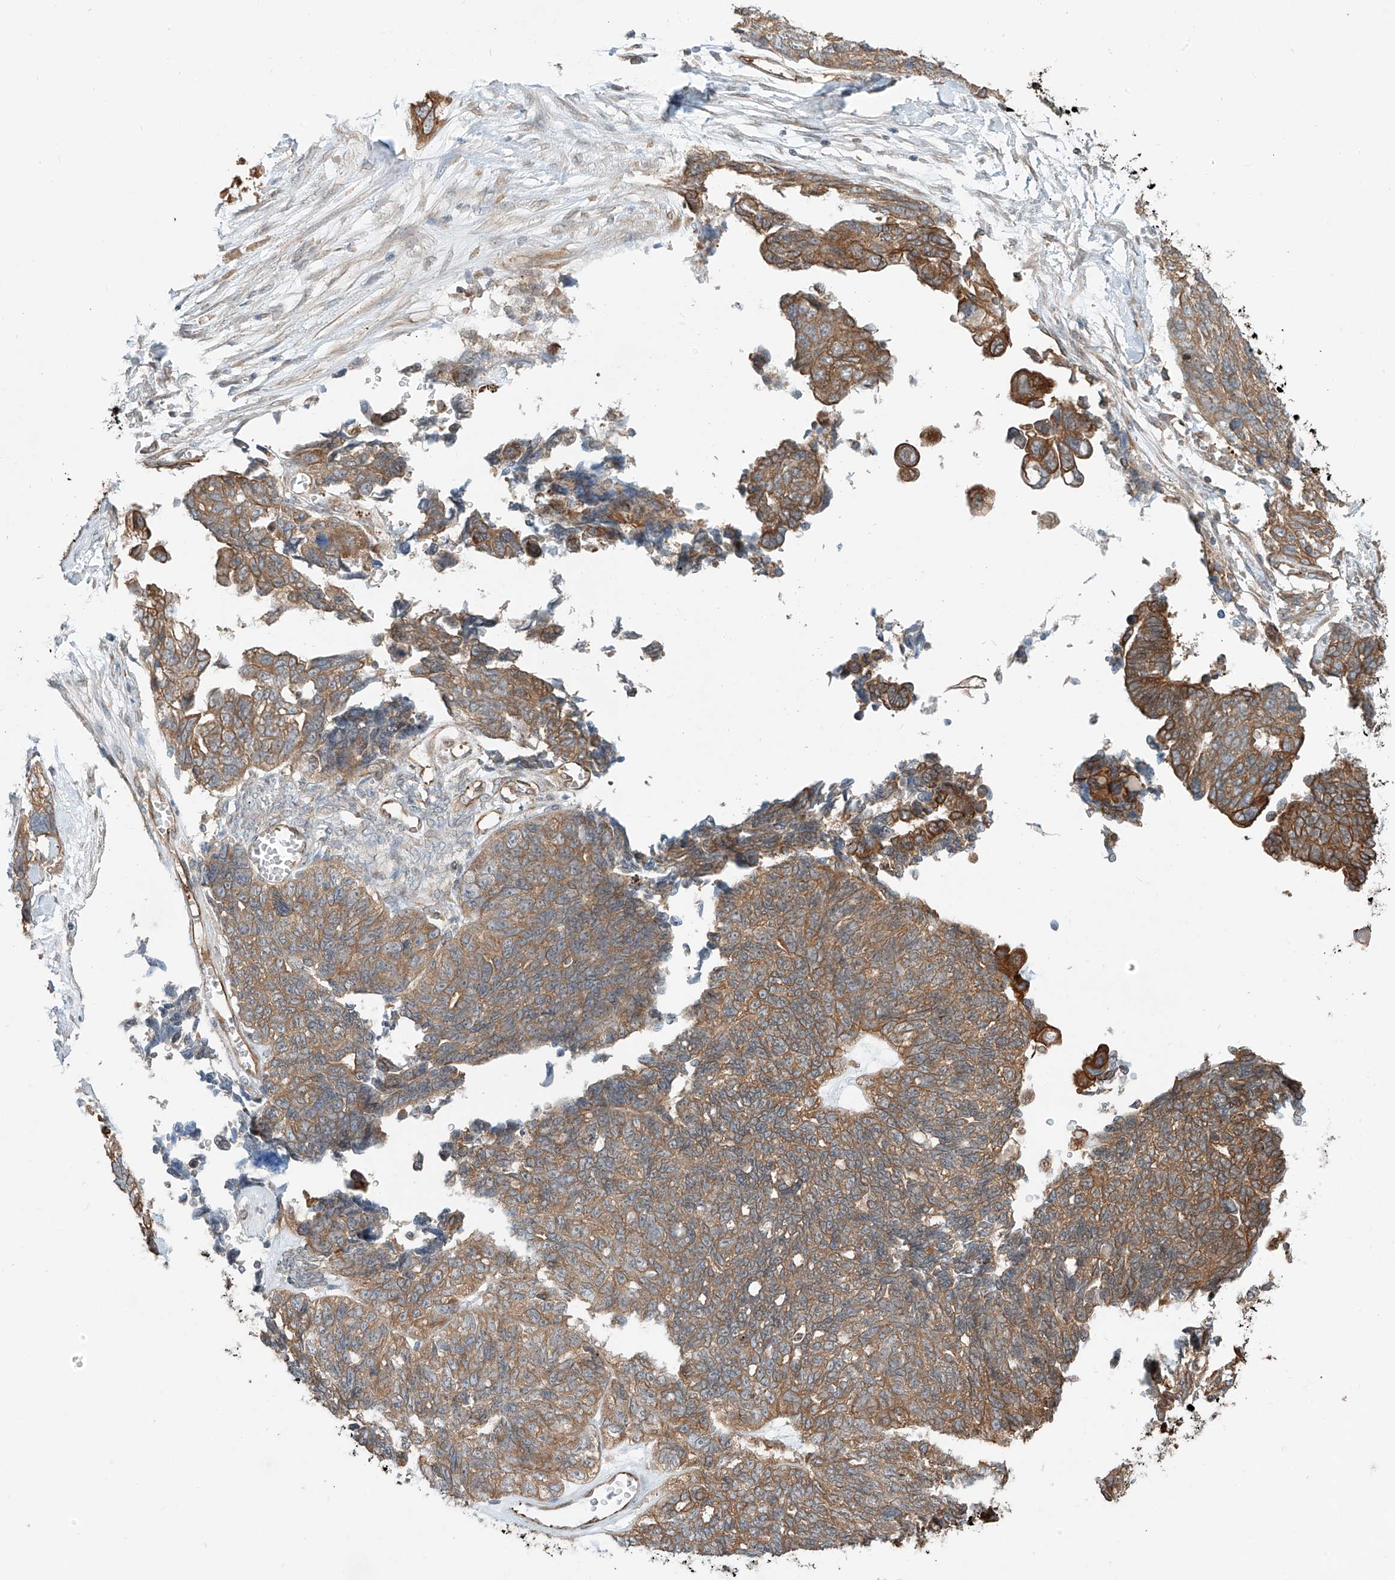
{"staining": {"intensity": "moderate", "quantity": ">75%", "location": "cytoplasmic/membranous"}, "tissue": "ovarian cancer", "cell_type": "Tumor cells", "image_type": "cancer", "snomed": [{"axis": "morphology", "description": "Cystadenocarcinoma, serous, NOS"}, {"axis": "topography", "description": "Ovary"}], "caption": "Immunohistochemistry staining of ovarian cancer, which demonstrates medium levels of moderate cytoplasmic/membranous expression in about >75% of tumor cells indicating moderate cytoplasmic/membranous protein staining. The staining was performed using DAB (brown) for protein detection and nuclei were counterstained in hematoxylin (blue).", "gene": "CEP162", "patient": {"sex": "female", "age": 79}}